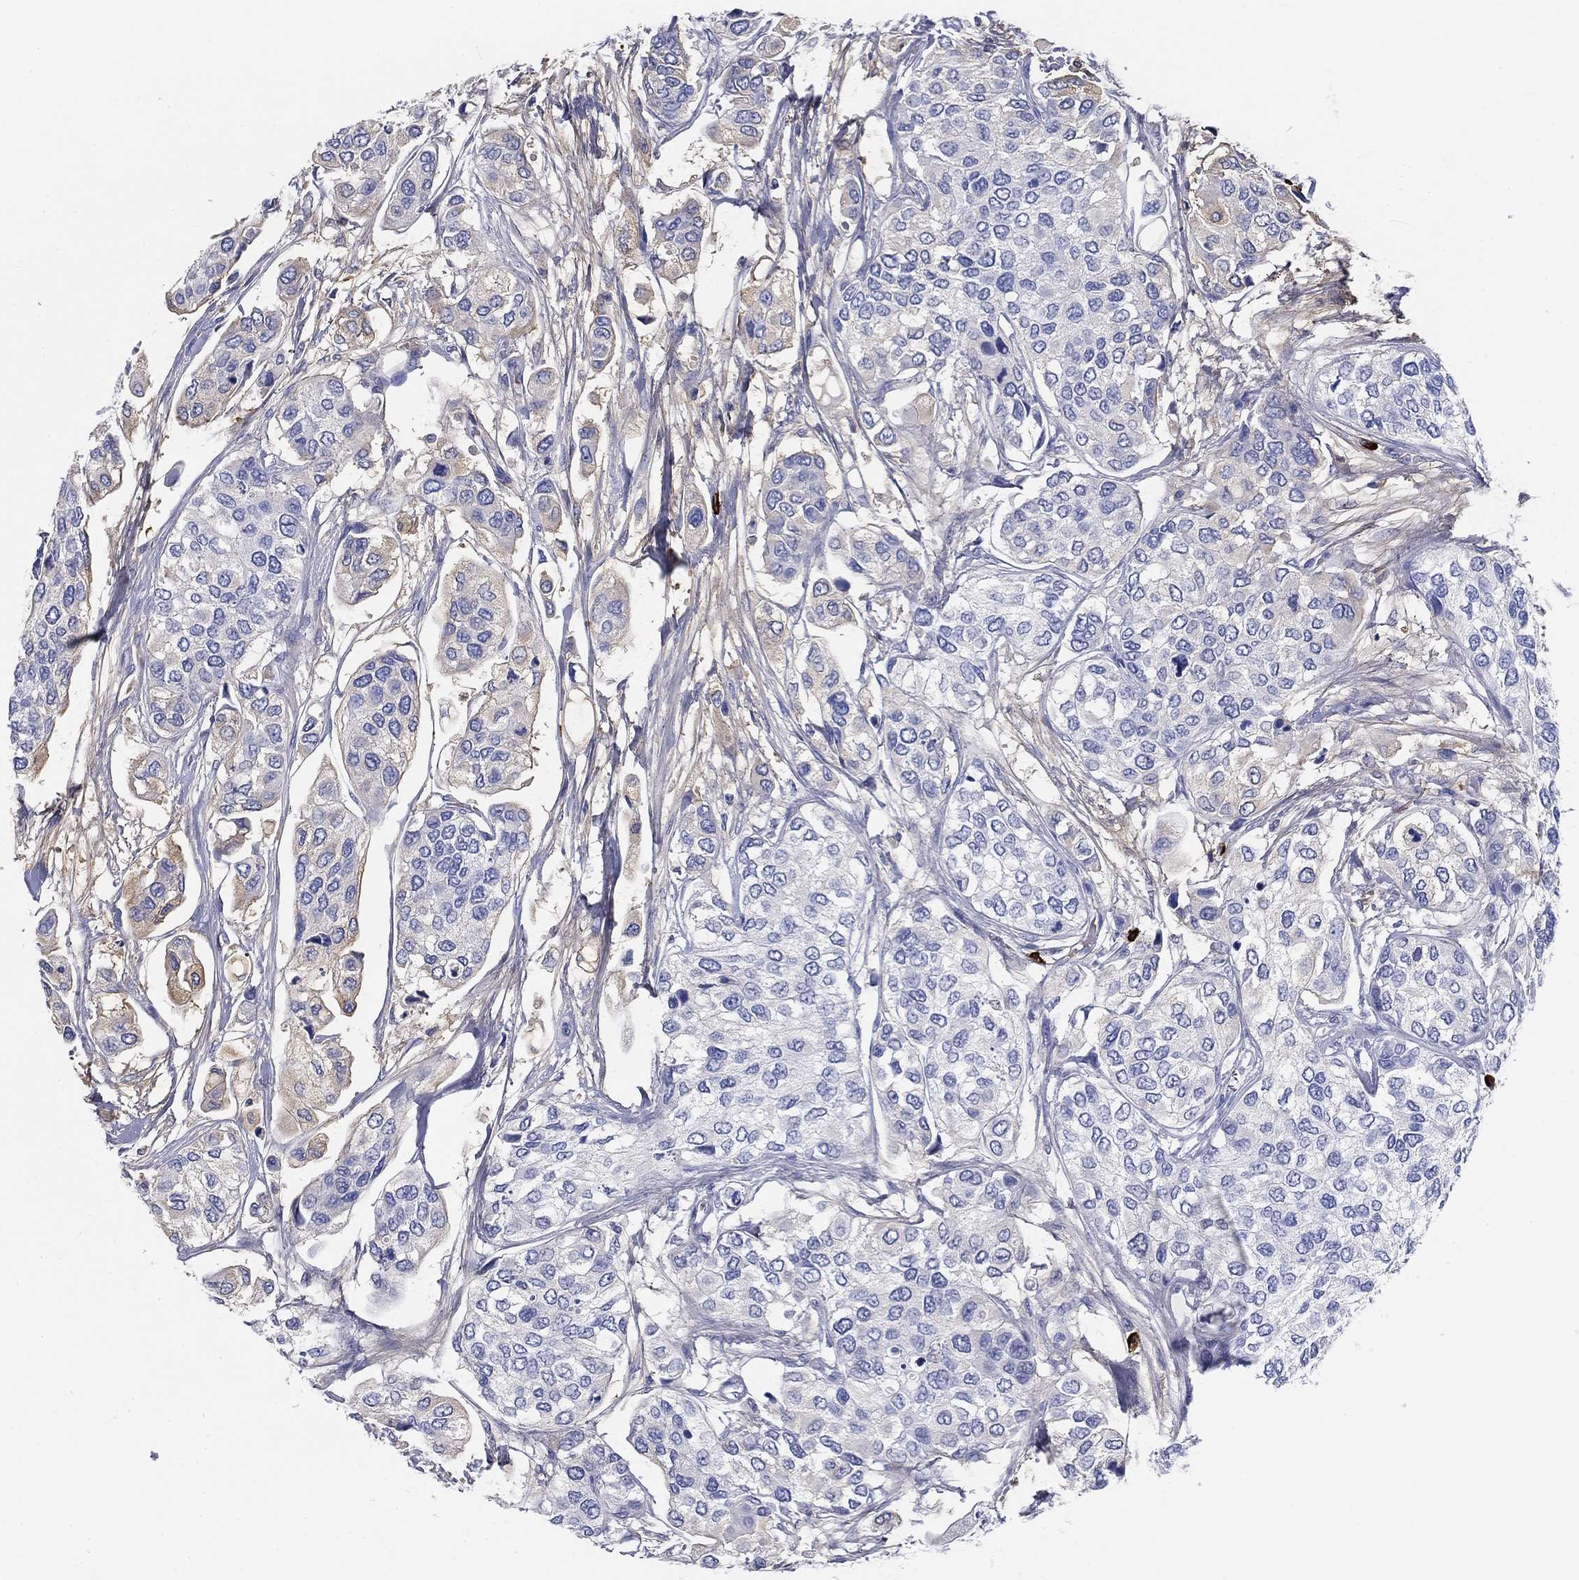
{"staining": {"intensity": "weak", "quantity": "<25%", "location": "cytoplasmic/membranous"}, "tissue": "urothelial cancer", "cell_type": "Tumor cells", "image_type": "cancer", "snomed": [{"axis": "morphology", "description": "Urothelial carcinoma, High grade"}, {"axis": "topography", "description": "Urinary bladder"}], "caption": "High power microscopy micrograph of an immunohistochemistry micrograph of urothelial cancer, revealing no significant expression in tumor cells.", "gene": "CD40LG", "patient": {"sex": "male", "age": 77}}